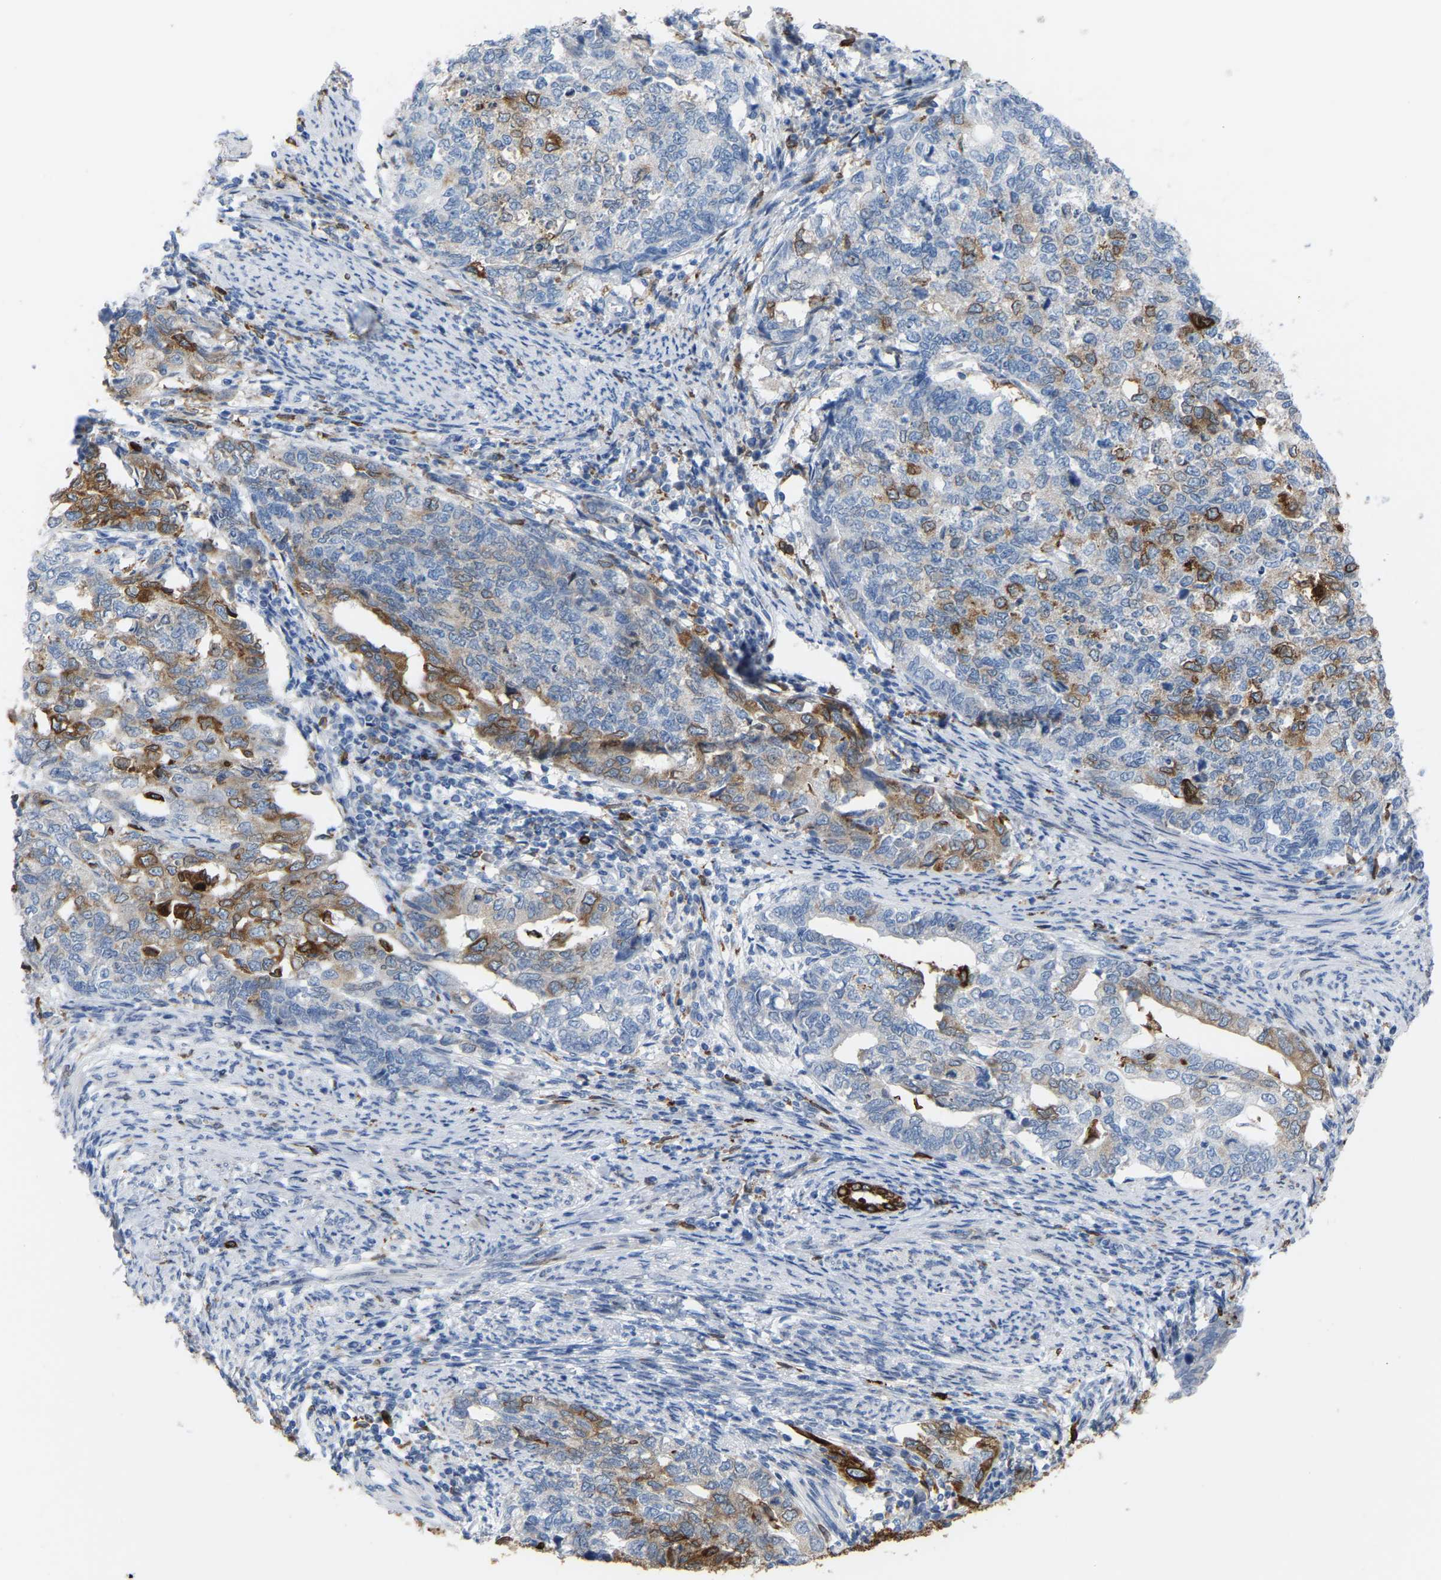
{"staining": {"intensity": "moderate", "quantity": "25%-75%", "location": "cytoplasmic/membranous"}, "tissue": "cervical cancer", "cell_type": "Tumor cells", "image_type": "cancer", "snomed": [{"axis": "morphology", "description": "Squamous cell carcinoma, NOS"}, {"axis": "topography", "description": "Cervix"}], "caption": "IHC (DAB) staining of human squamous cell carcinoma (cervical) demonstrates moderate cytoplasmic/membranous protein expression in approximately 25%-75% of tumor cells. The protein is shown in brown color, while the nuclei are stained blue.", "gene": "PTGS1", "patient": {"sex": "female", "age": 63}}